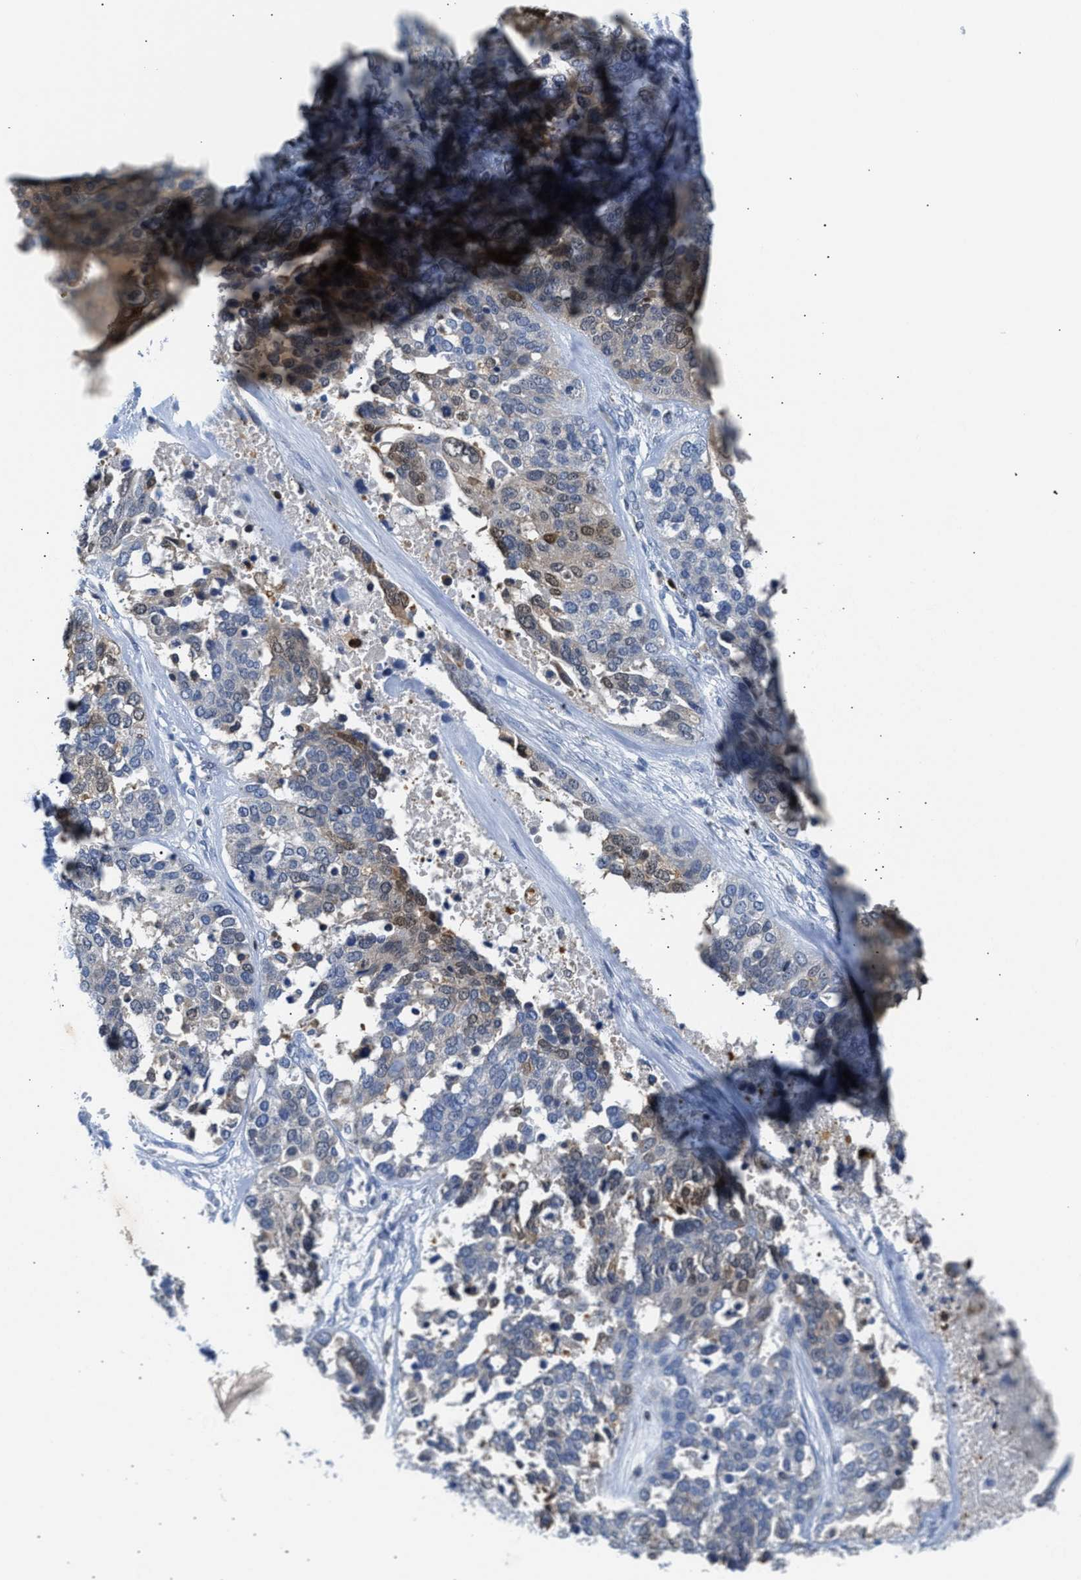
{"staining": {"intensity": "moderate", "quantity": "<25%", "location": "cytoplasmic/membranous,nuclear"}, "tissue": "ovarian cancer", "cell_type": "Tumor cells", "image_type": "cancer", "snomed": [{"axis": "morphology", "description": "Cystadenocarcinoma, serous, NOS"}, {"axis": "topography", "description": "Ovary"}], "caption": "Immunohistochemical staining of human ovarian serous cystadenocarcinoma shows low levels of moderate cytoplasmic/membranous and nuclear protein expression in approximately <25% of tumor cells. The staining was performed using DAB to visualize the protein expression in brown, while the nuclei were stained in blue with hematoxylin (Magnification: 20x).", "gene": "SLIT2", "patient": {"sex": "female", "age": 44}}